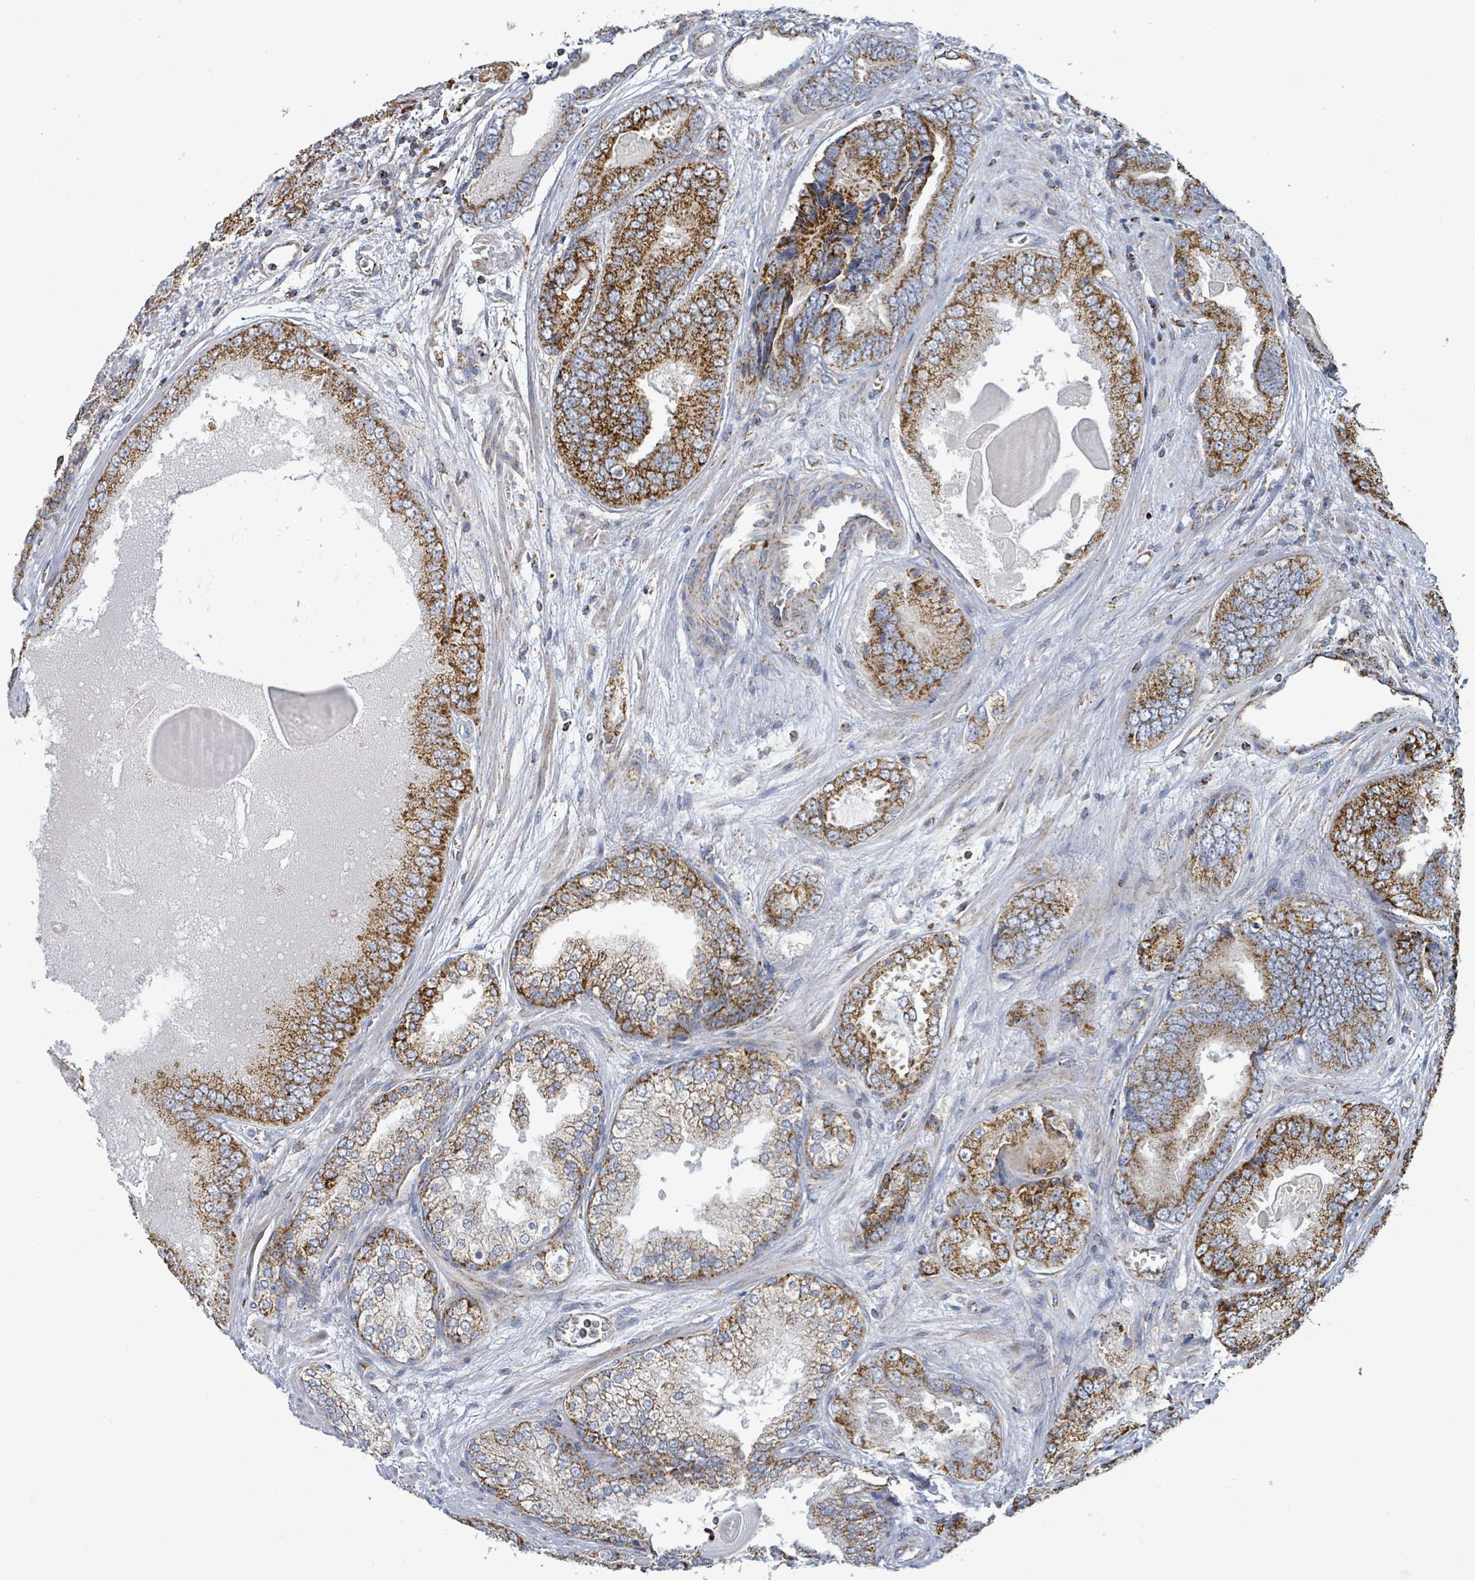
{"staining": {"intensity": "strong", "quantity": ">75%", "location": "cytoplasmic/membranous"}, "tissue": "prostate cancer", "cell_type": "Tumor cells", "image_type": "cancer", "snomed": [{"axis": "morphology", "description": "Adenocarcinoma, High grade"}, {"axis": "topography", "description": "Prostate"}], "caption": "IHC micrograph of human high-grade adenocarcinoma (prostate) stained for a protein (brown), which shows high levels of strong cytoplasmic/membranous expression in about >75% of tumor cells.", "gene": "SUCLG2", "patient": {"sex": "male", "age": 63}}